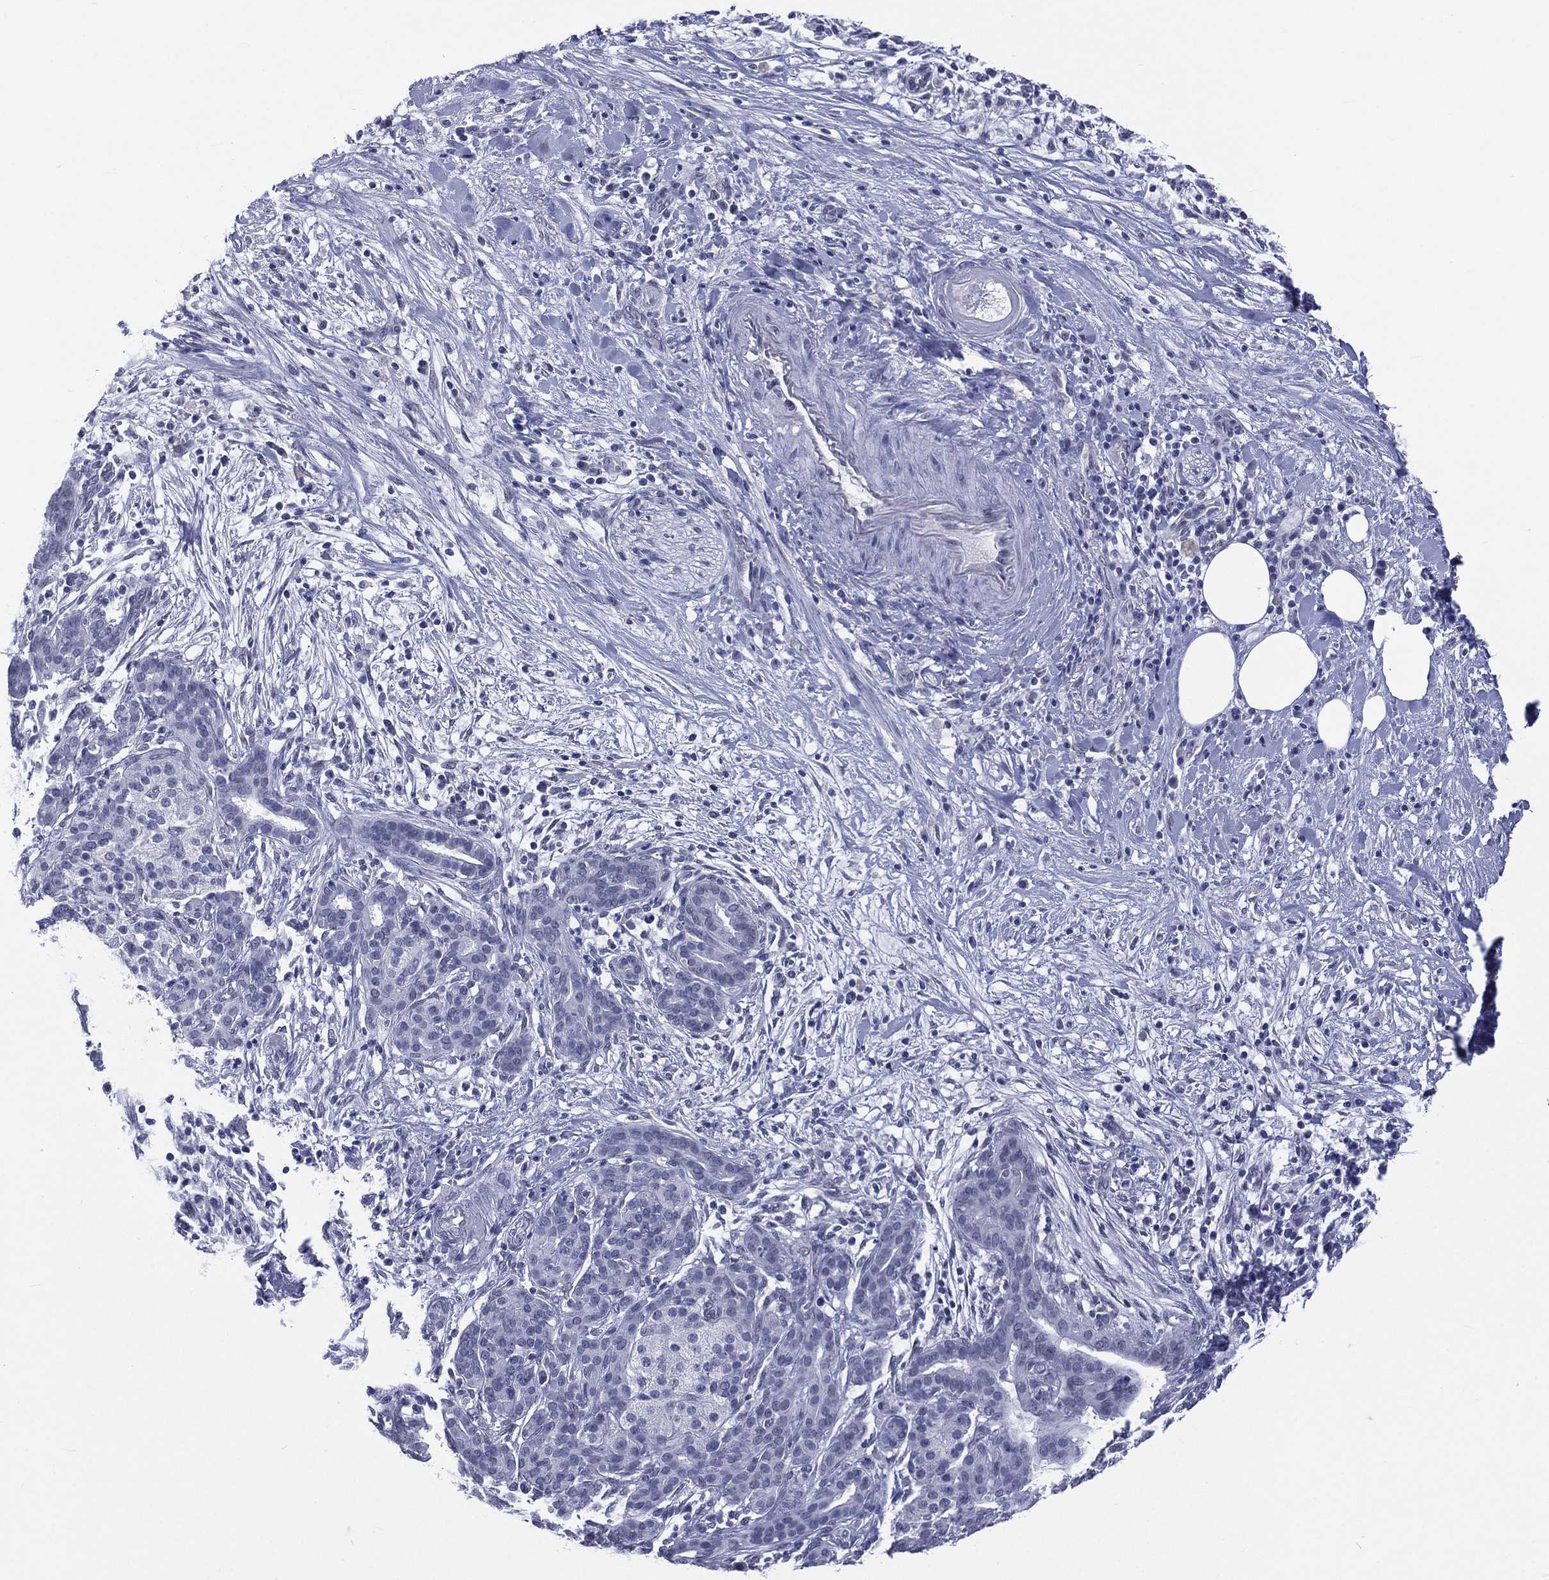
{"staining": {"intensity": "negative", "quantity": "none", "location": "none"}, "tissue": "pancreatic cancer", "cell_type": "Tumor cells", "image_type": "cancer", "snomed": [{"axis": "morphology", "description": "Adenocarcinoma, NOS"}, {"axis": "topography", "description": "Pancreas"}], "caption": "Immunohistochemistry (IHC) photomicrograph of neoplastic tissue: human pancreatic cancer stained with DAB displays no significant protein staining in tumor cells.", "gene": "SSX1", "patient": {"sex": "male", "age": 44}}